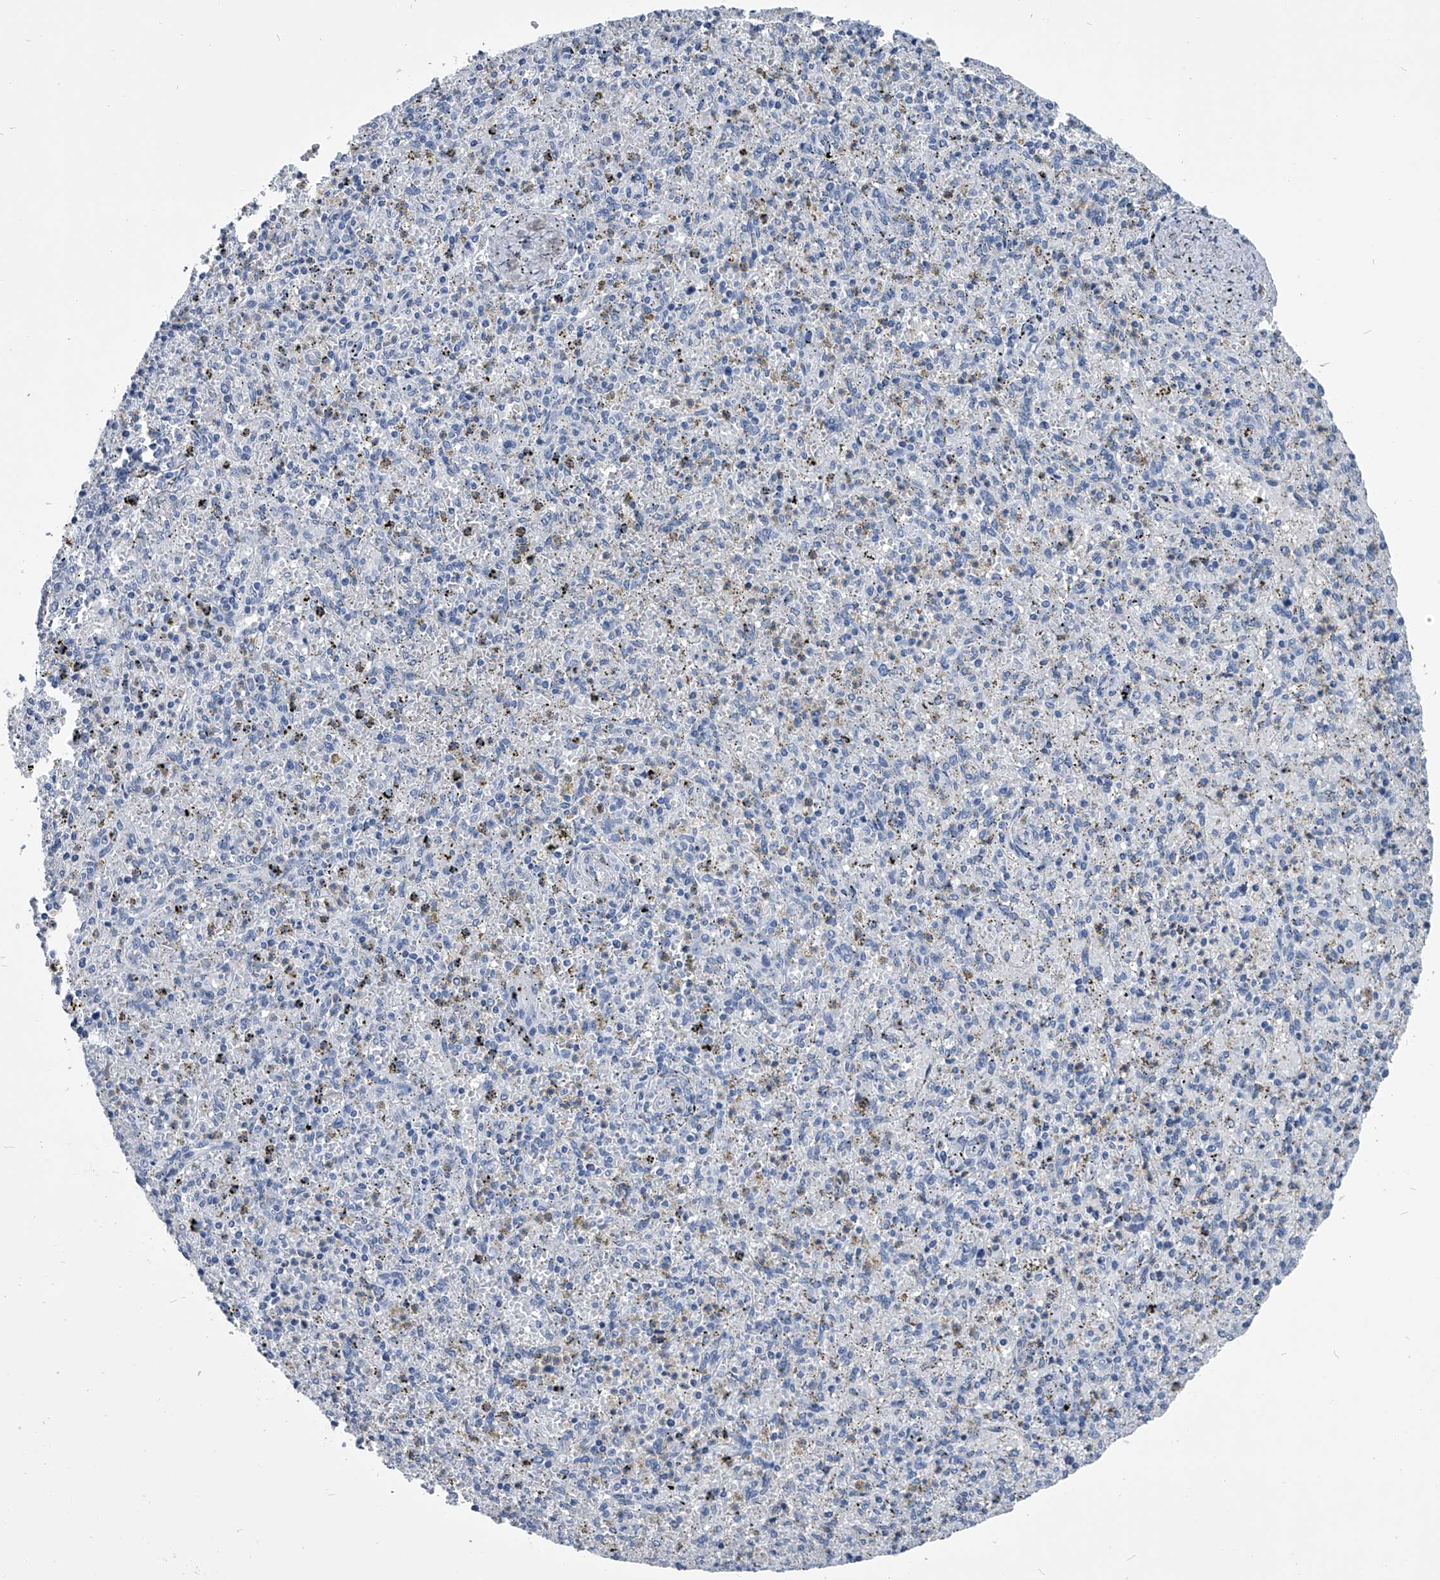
{"staining": {"intensity": "negative", "quantity": "none", "location": "none"}, "tissue": "spleen", "cell_type": "Cells in red pulp", "image_type": "normal", "snomed": [{"axis": "morphology", "description": "Normal tissue, NOS"}, {"axis": "topography", "description": "Spleen"}], "caption": "This is an immunohistochemistry histopathology image of normal spleen. There is no positivity in cells in red pulp.", "gene": "PDXK", "patient": {"sex": "male", "age": 72}}